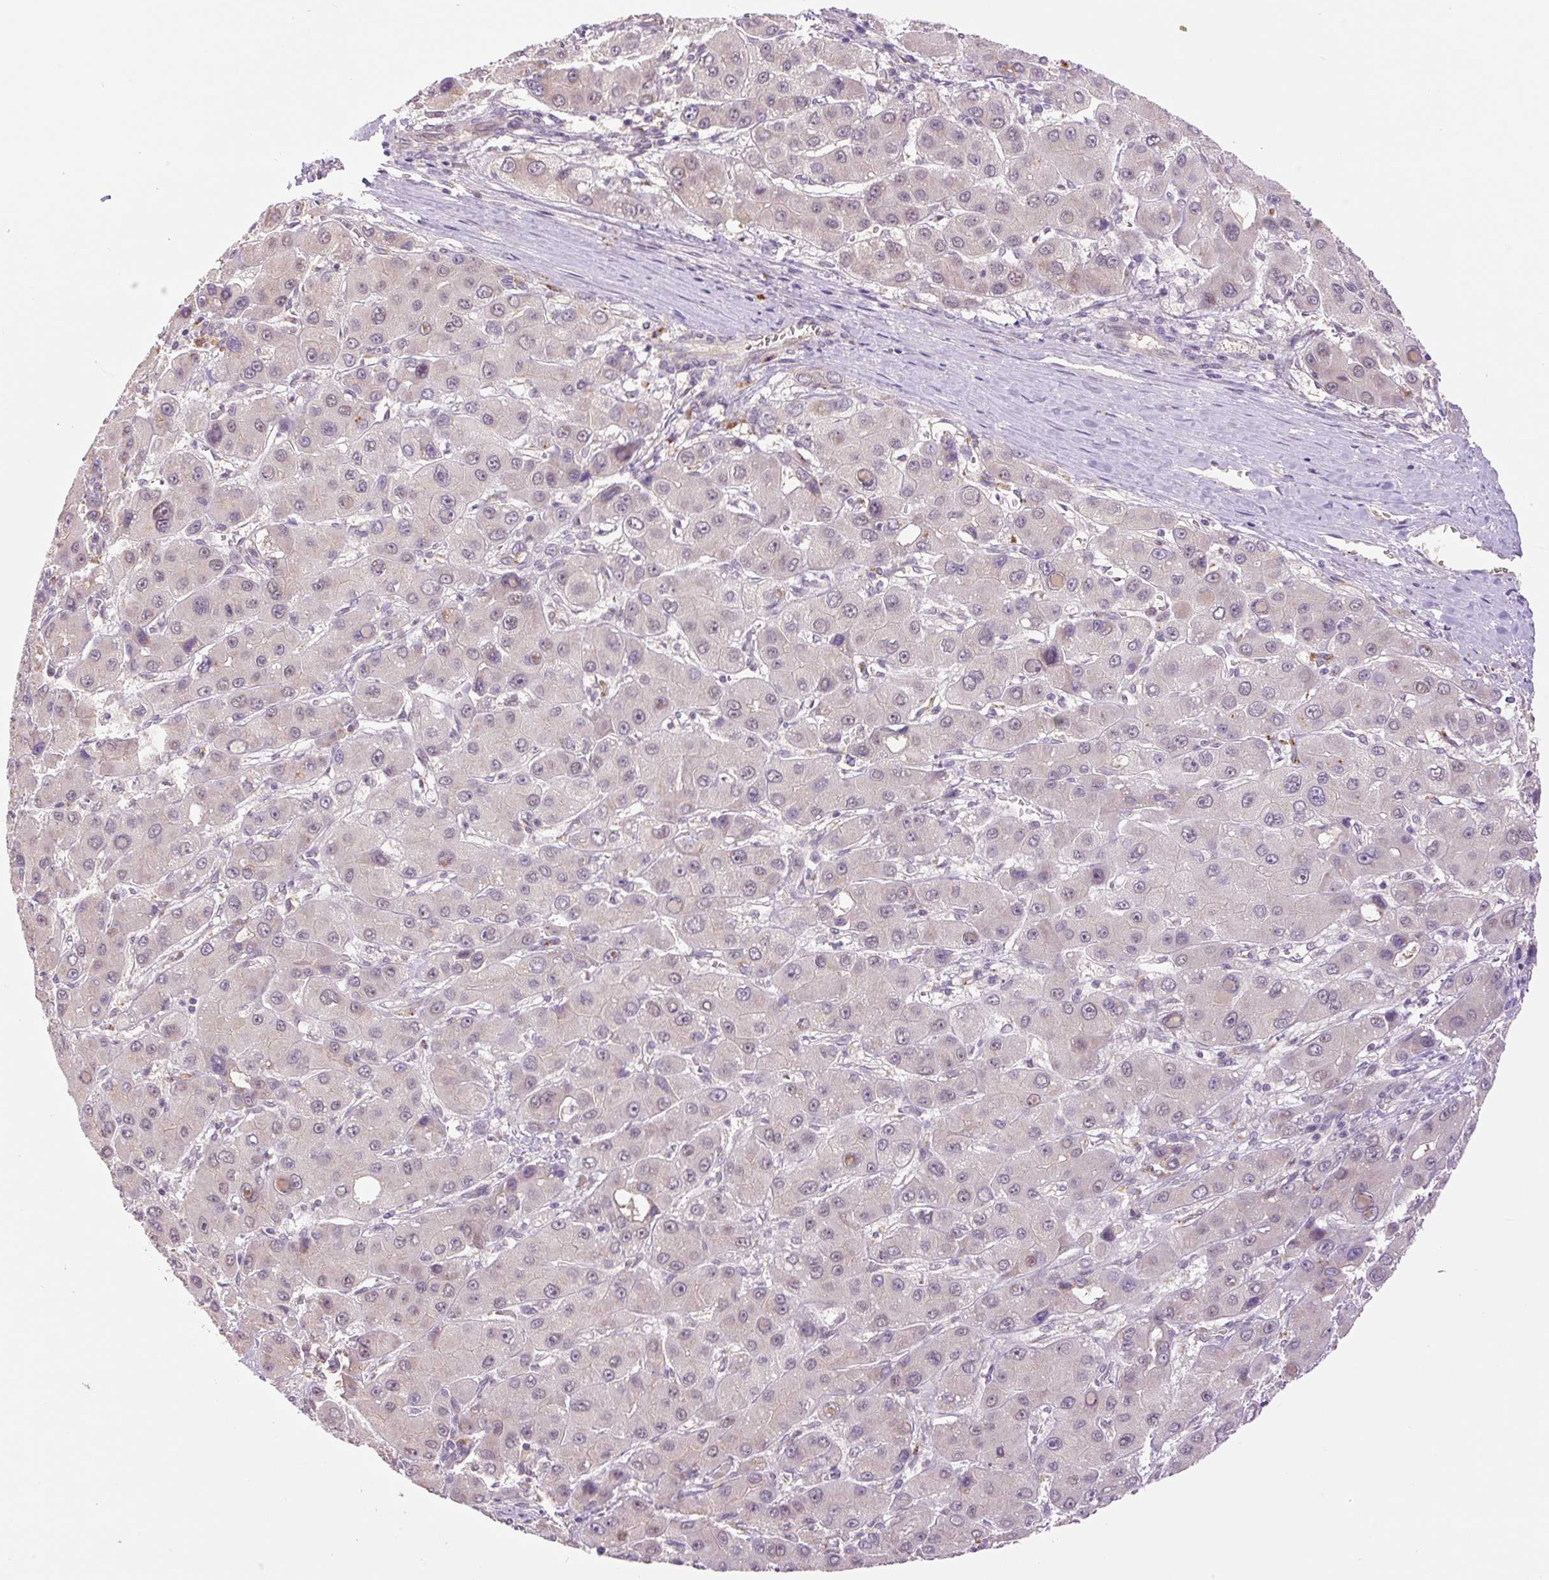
{"staining": {"intensity": "negative", "quantity": "none", "location": "none"}, "tissue": "liver cancer", "cell_type": "Tumor cells", "image_type": "cancer", "snomed": [{"axis": "morphology", "description": "Carcinoma, Hepatocellular, NOS"}, {"axis": "topography", "description": "Liver"}], "caption": "The photomicrograph demonstrates no significant positivity in tumor cells of hepatocellular carcinoma (liver).", "gene": "HABP4", "patient": {"sex": "male", "age": 55}}